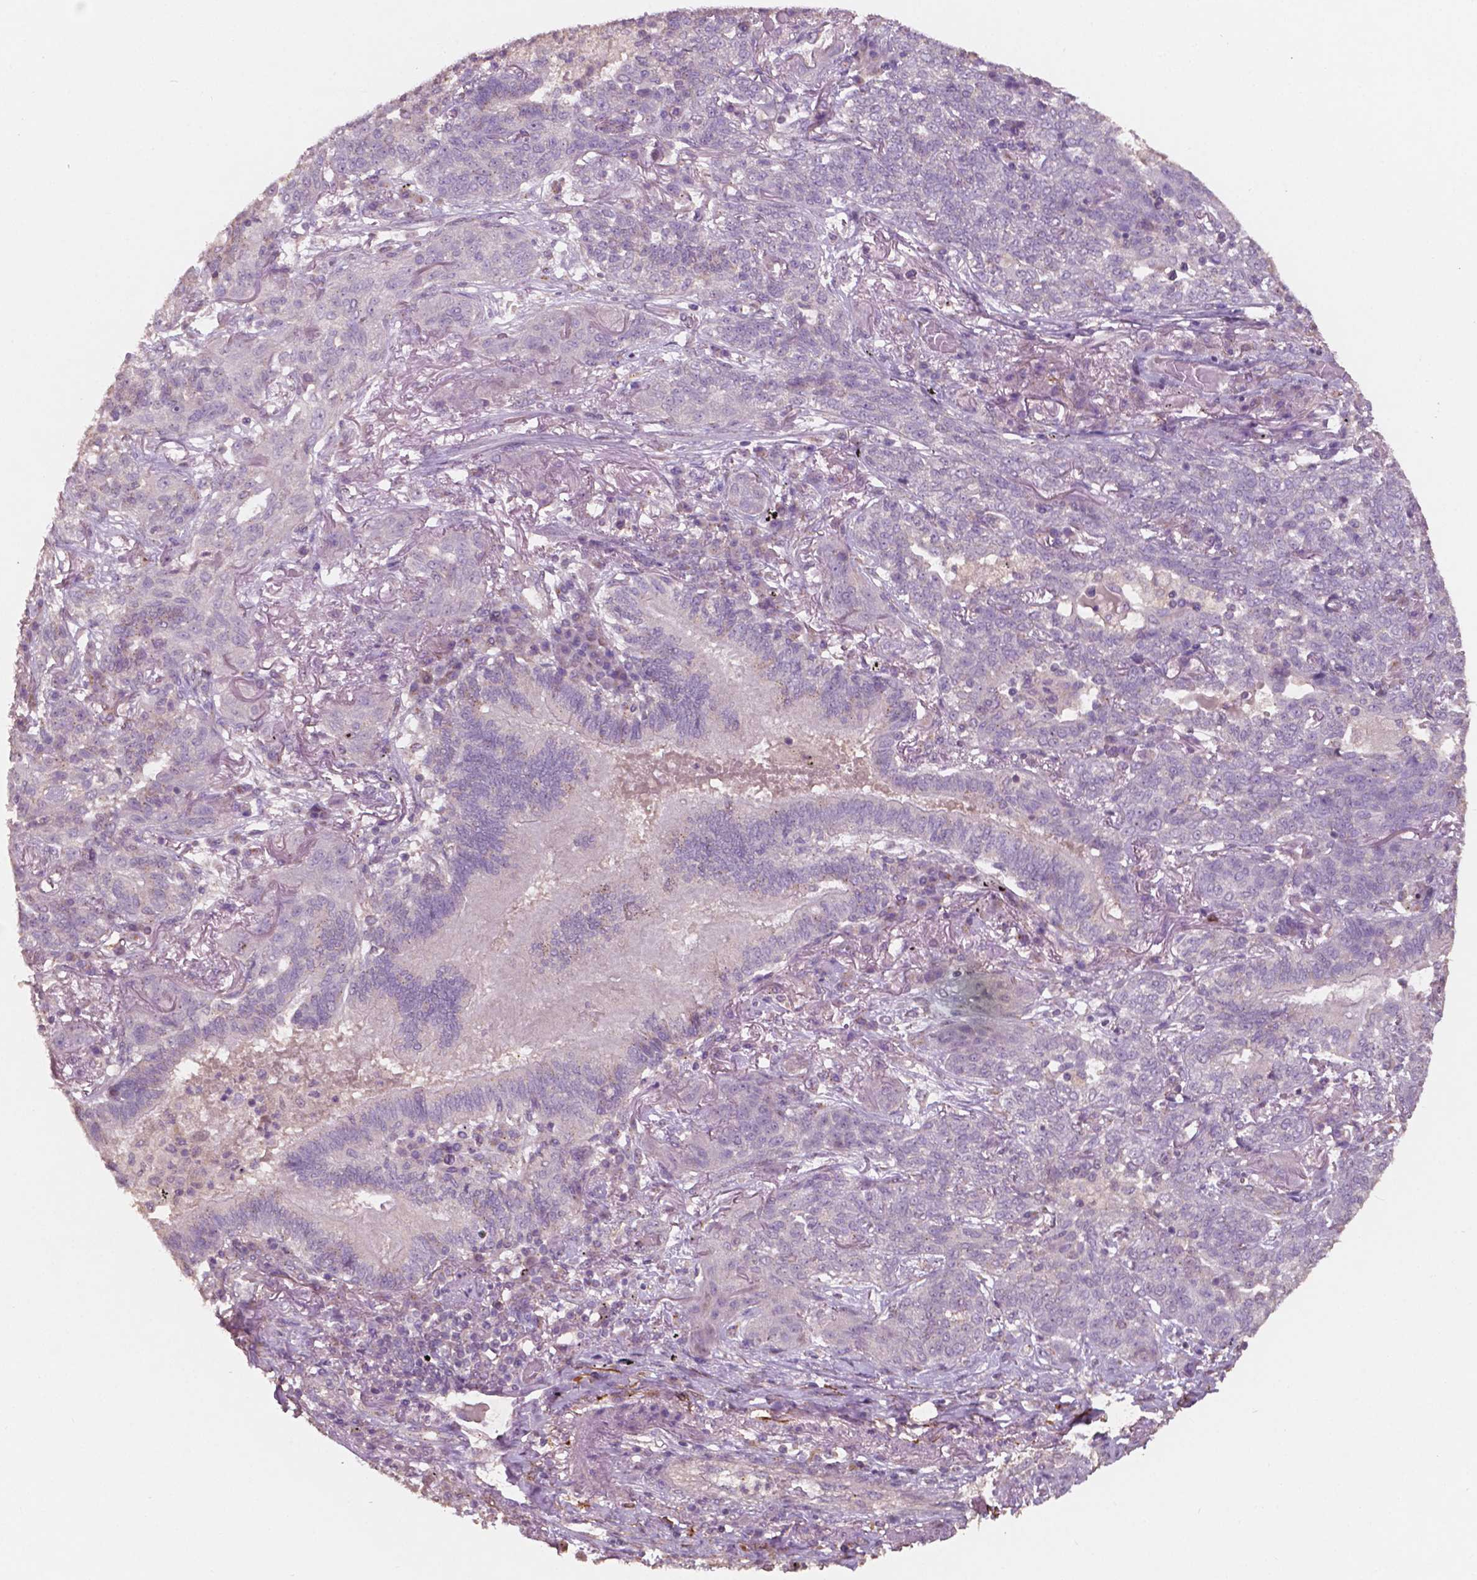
{"staining": {"intensity": "negative", "quantity": "none", "location": "none"}, "tissue": "lung cancer", "cell_type": "Tumor cells", "image_type": "cancer", "snomed": [{"axis": "morphology", "description": "Squamous cell carcinoma, NOS"}, {"axis": "topography", "description": "Lung"}], "caption": "Tumor cells are negative for protein expression in human lung squamous cell carcinoma. (DAB (3,3'-diaminobenzidine) immunohistochemistry visualized using brightfield microscopy, high magnification).", "gene": "CHPT1", "patient": {"sex": "female", "age": 70}}